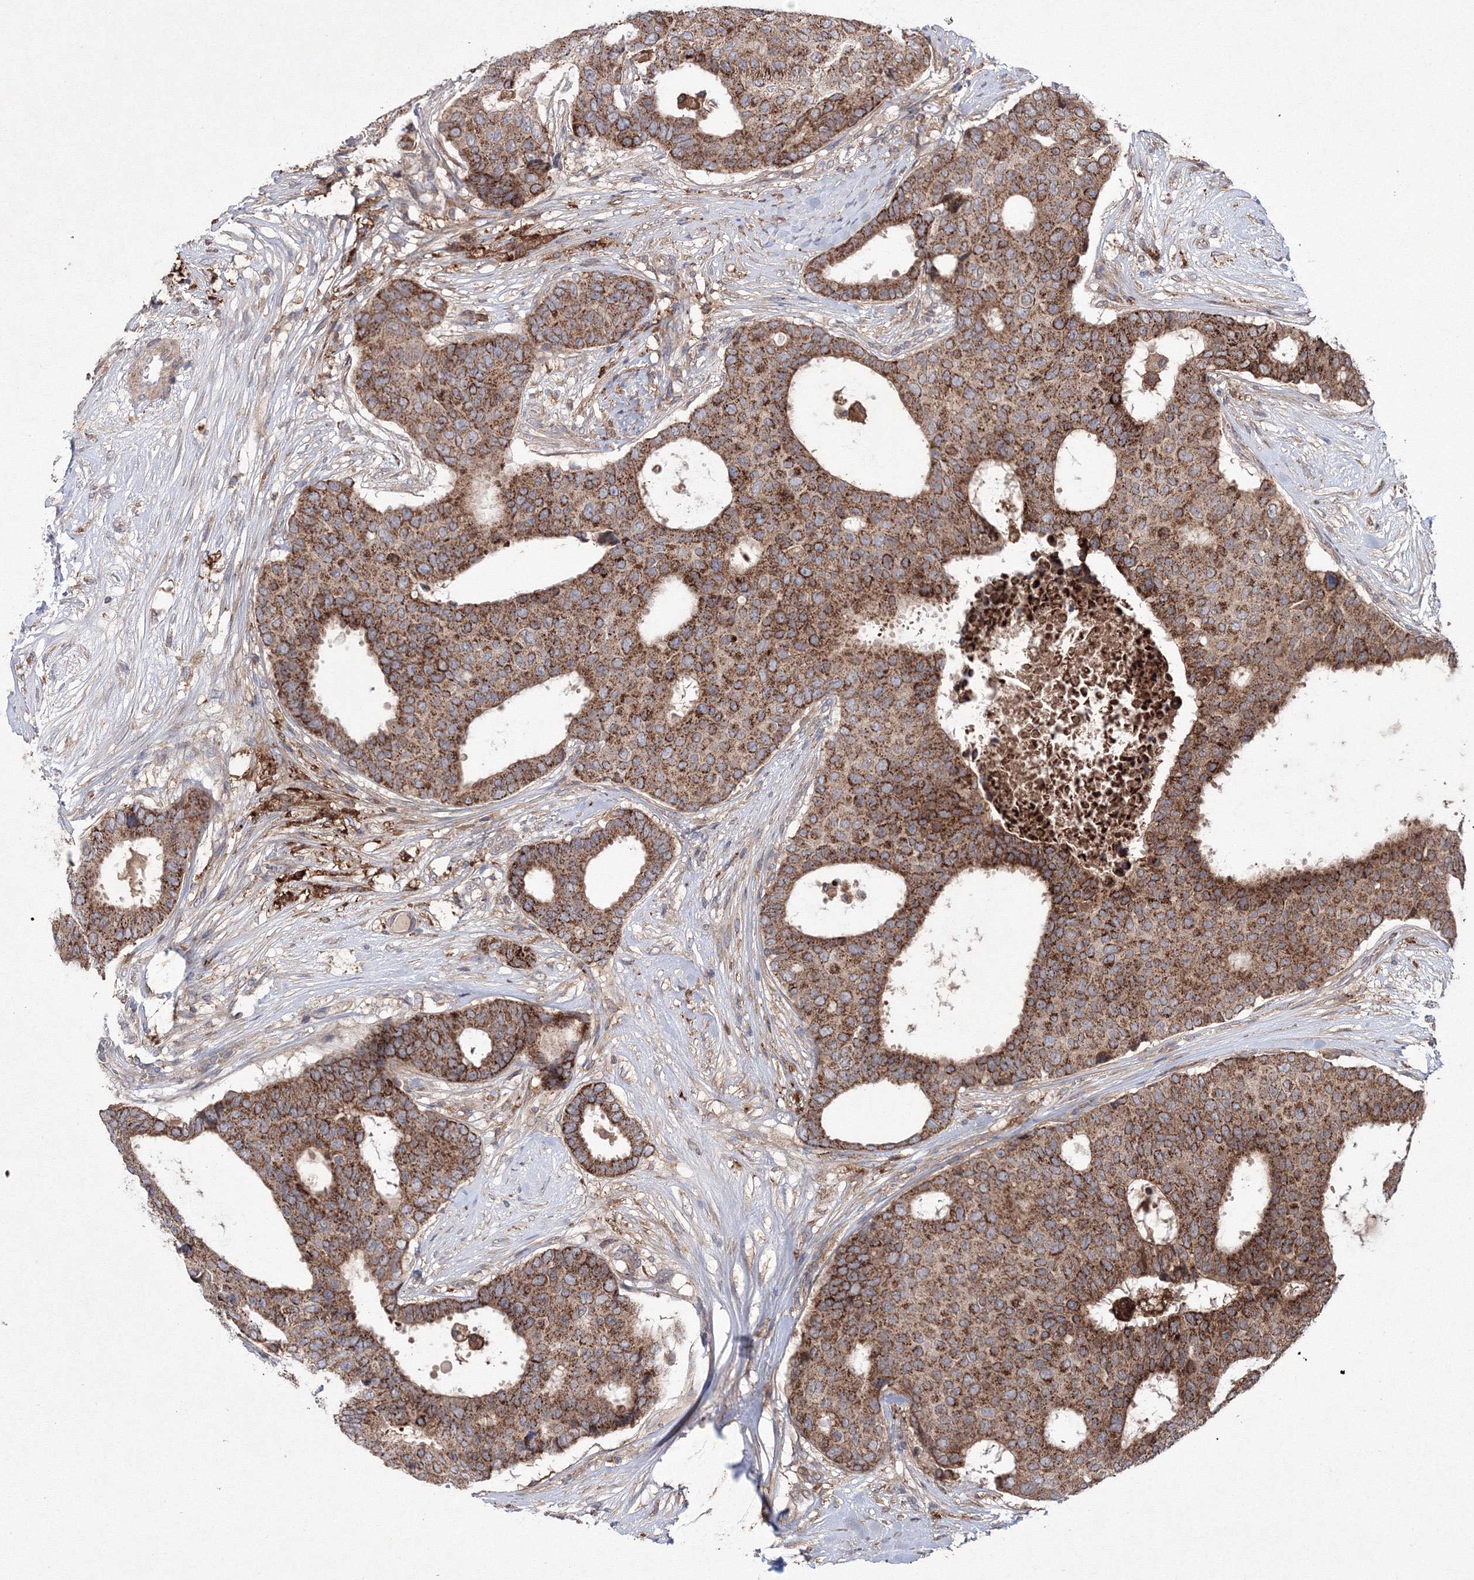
{"staining": {"intensity": "strong", "quantity": ">75%", "location": "cytoplasmic/membranous"}, "tissue": "breast cancer", "cell_type": "Tumor cells", "image_type": "cancer", "snomed": [{"axis": "morphology", "description": "Duct carcinoma"}, {"axis": "topography", "description": "Breast"}], "caption": "A brown stain labels strong cytoplasmic/membranous positivity of a protein in human breast infiltrating ductal carcinoma tumor cells.", "gene": "RANBP3L", "patient": {"sex": "female", "age": 75}}